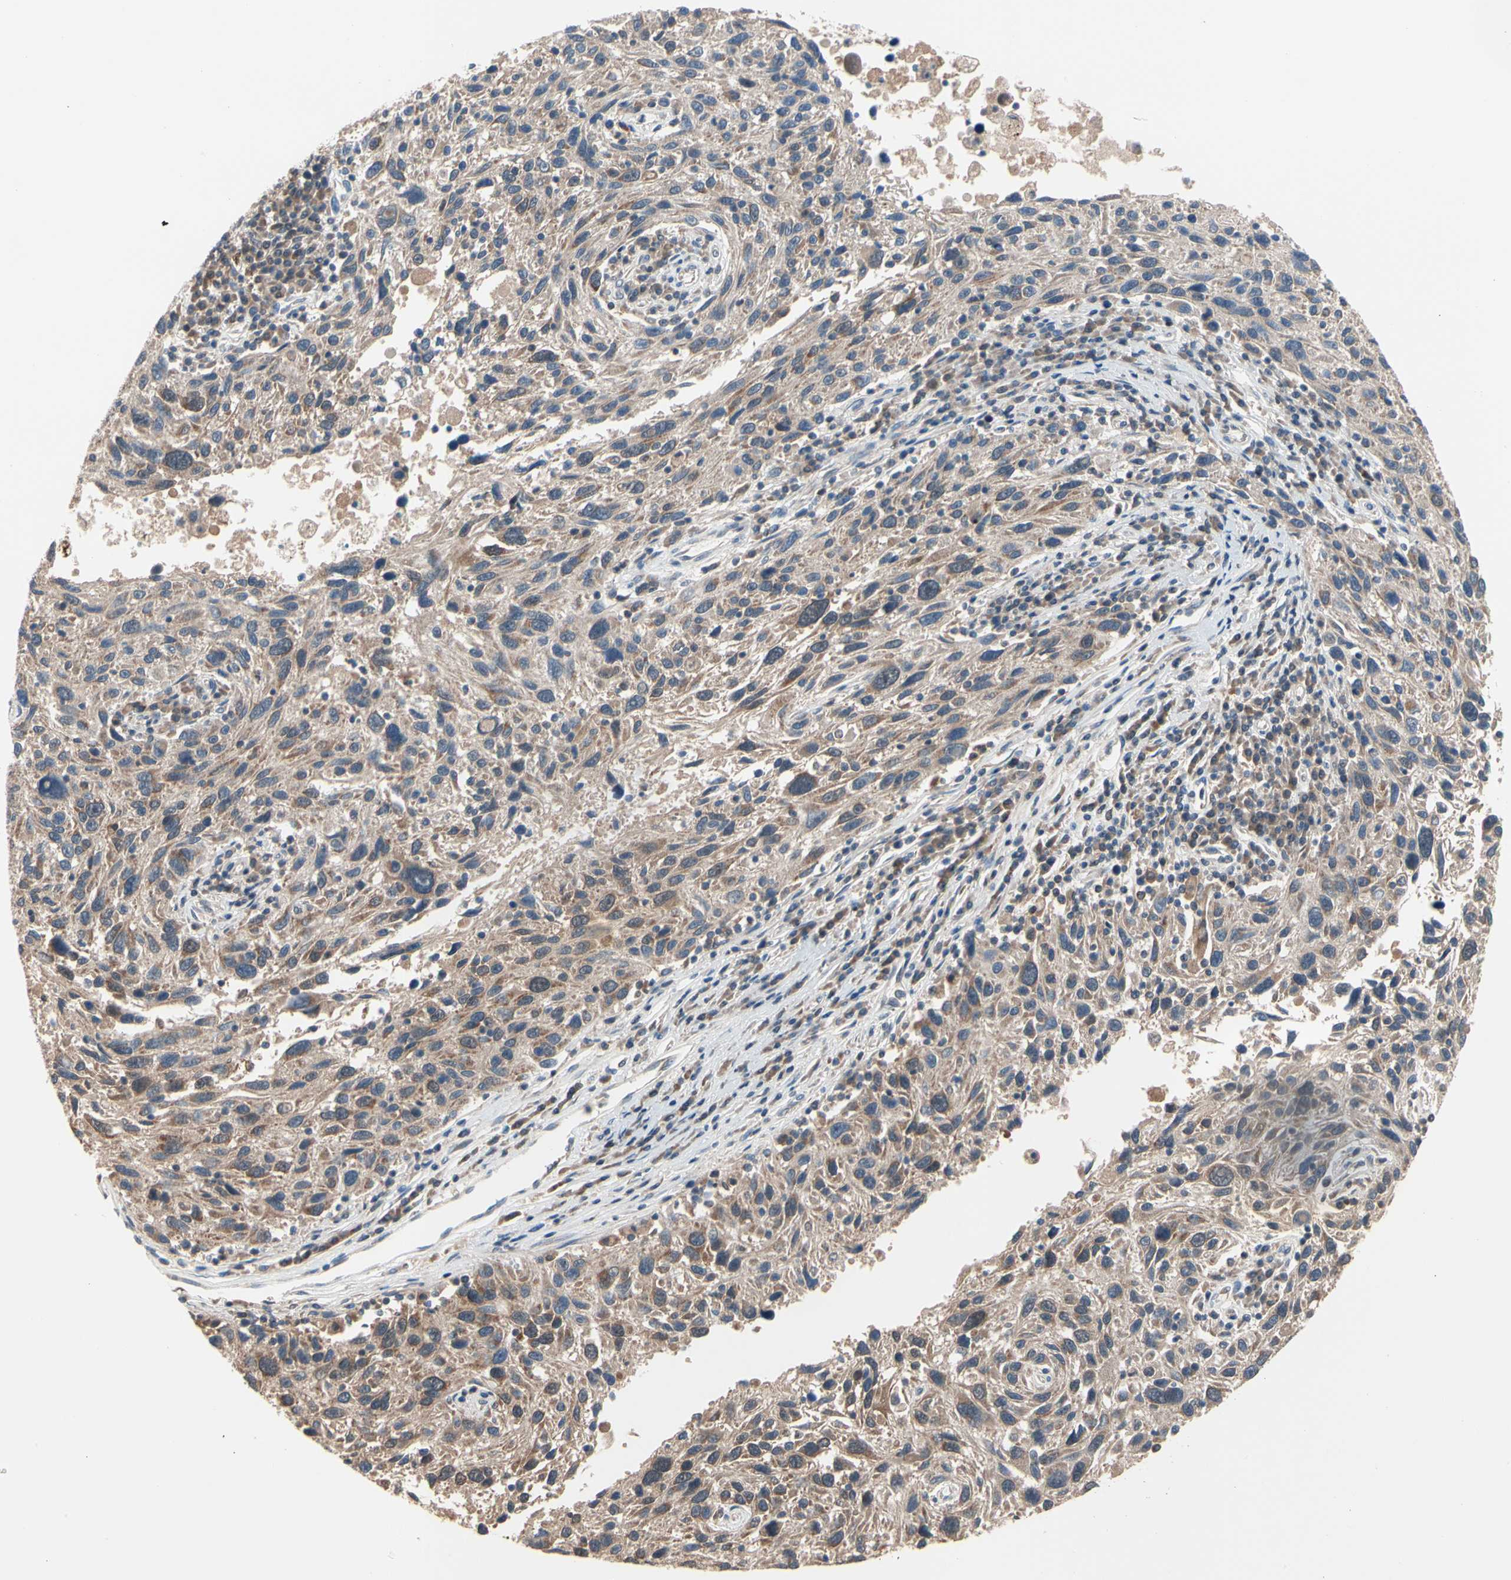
{"staining": {"intensity": "moderate", "quantity": "<25%", "location": "cytoplasmic/membranous"}, "tissue": "melanoma", "cell_type": "Tumor cells", "image_type": "cancer", "snomed": [{"axis": "morphology", "description": "Malignant melanoma, NOS"}, {"axis": "topography", "description": "Skin"}], "caption": "Moderate cytoplasmic/membranous expression for a protein is seen in about <25% of tumor cells of melanoma using immunohistochemistry.", "gene": "MTHFS", "patient": {"sex": "male", "age": 53}}